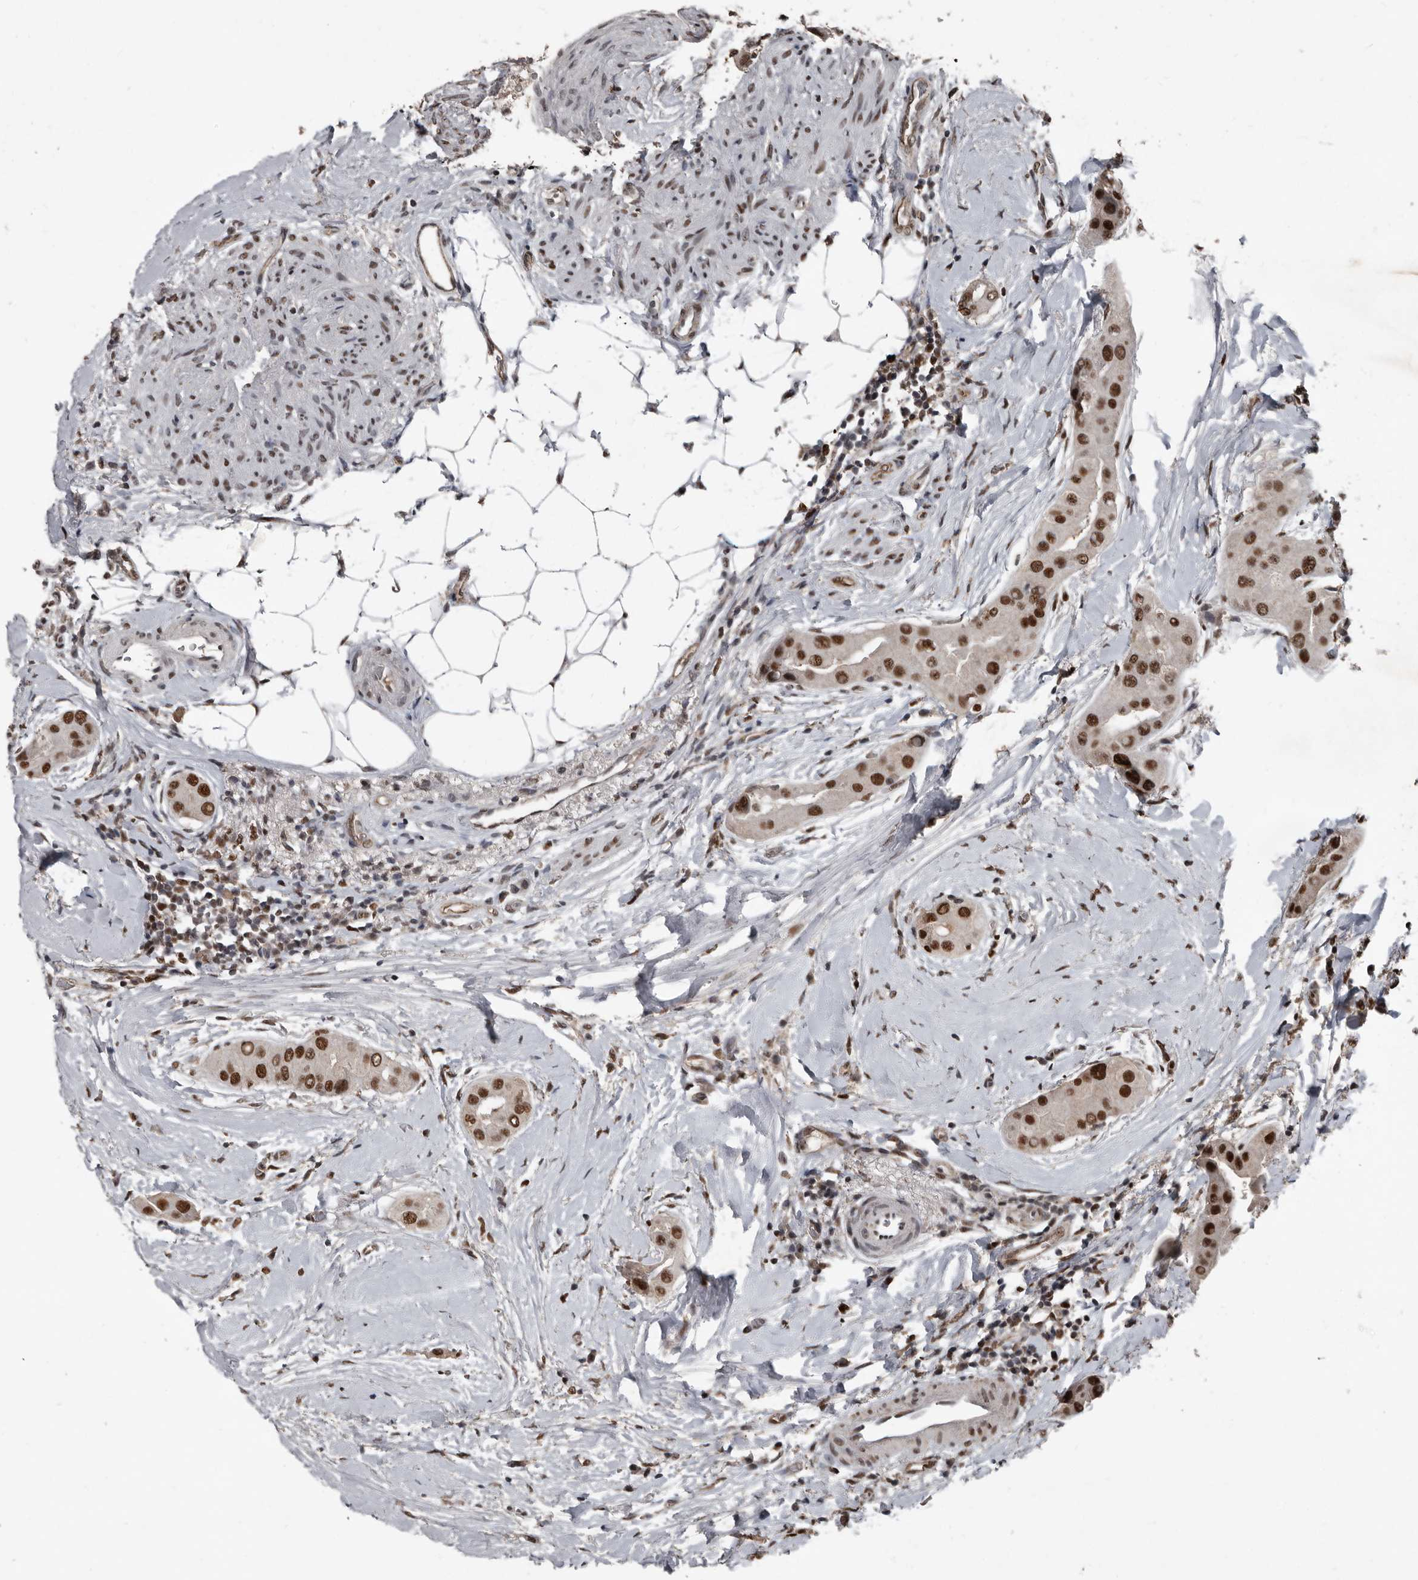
{"staining": {"intensity": "strong", "quantity": ">75%", "location": "nuclear"}, "tissue": "thyroid cancer", "cell_type": "Tumor cells", "image_type": "cancer", "snomed": [{"axis": "morphology", "description": "Papillary adenocarcinoma, NOS"}, {"axis": "topography", "description": "Thyroid gland"}], "caption": "Immunohistochemistry of thyroid papillary adenocarcinoma demonstrates high levels of strong nuclear staining in approximately >75% of tumor cells.", "gene": "CHD1L", "patient": {"sex": "male", "age": 33}}